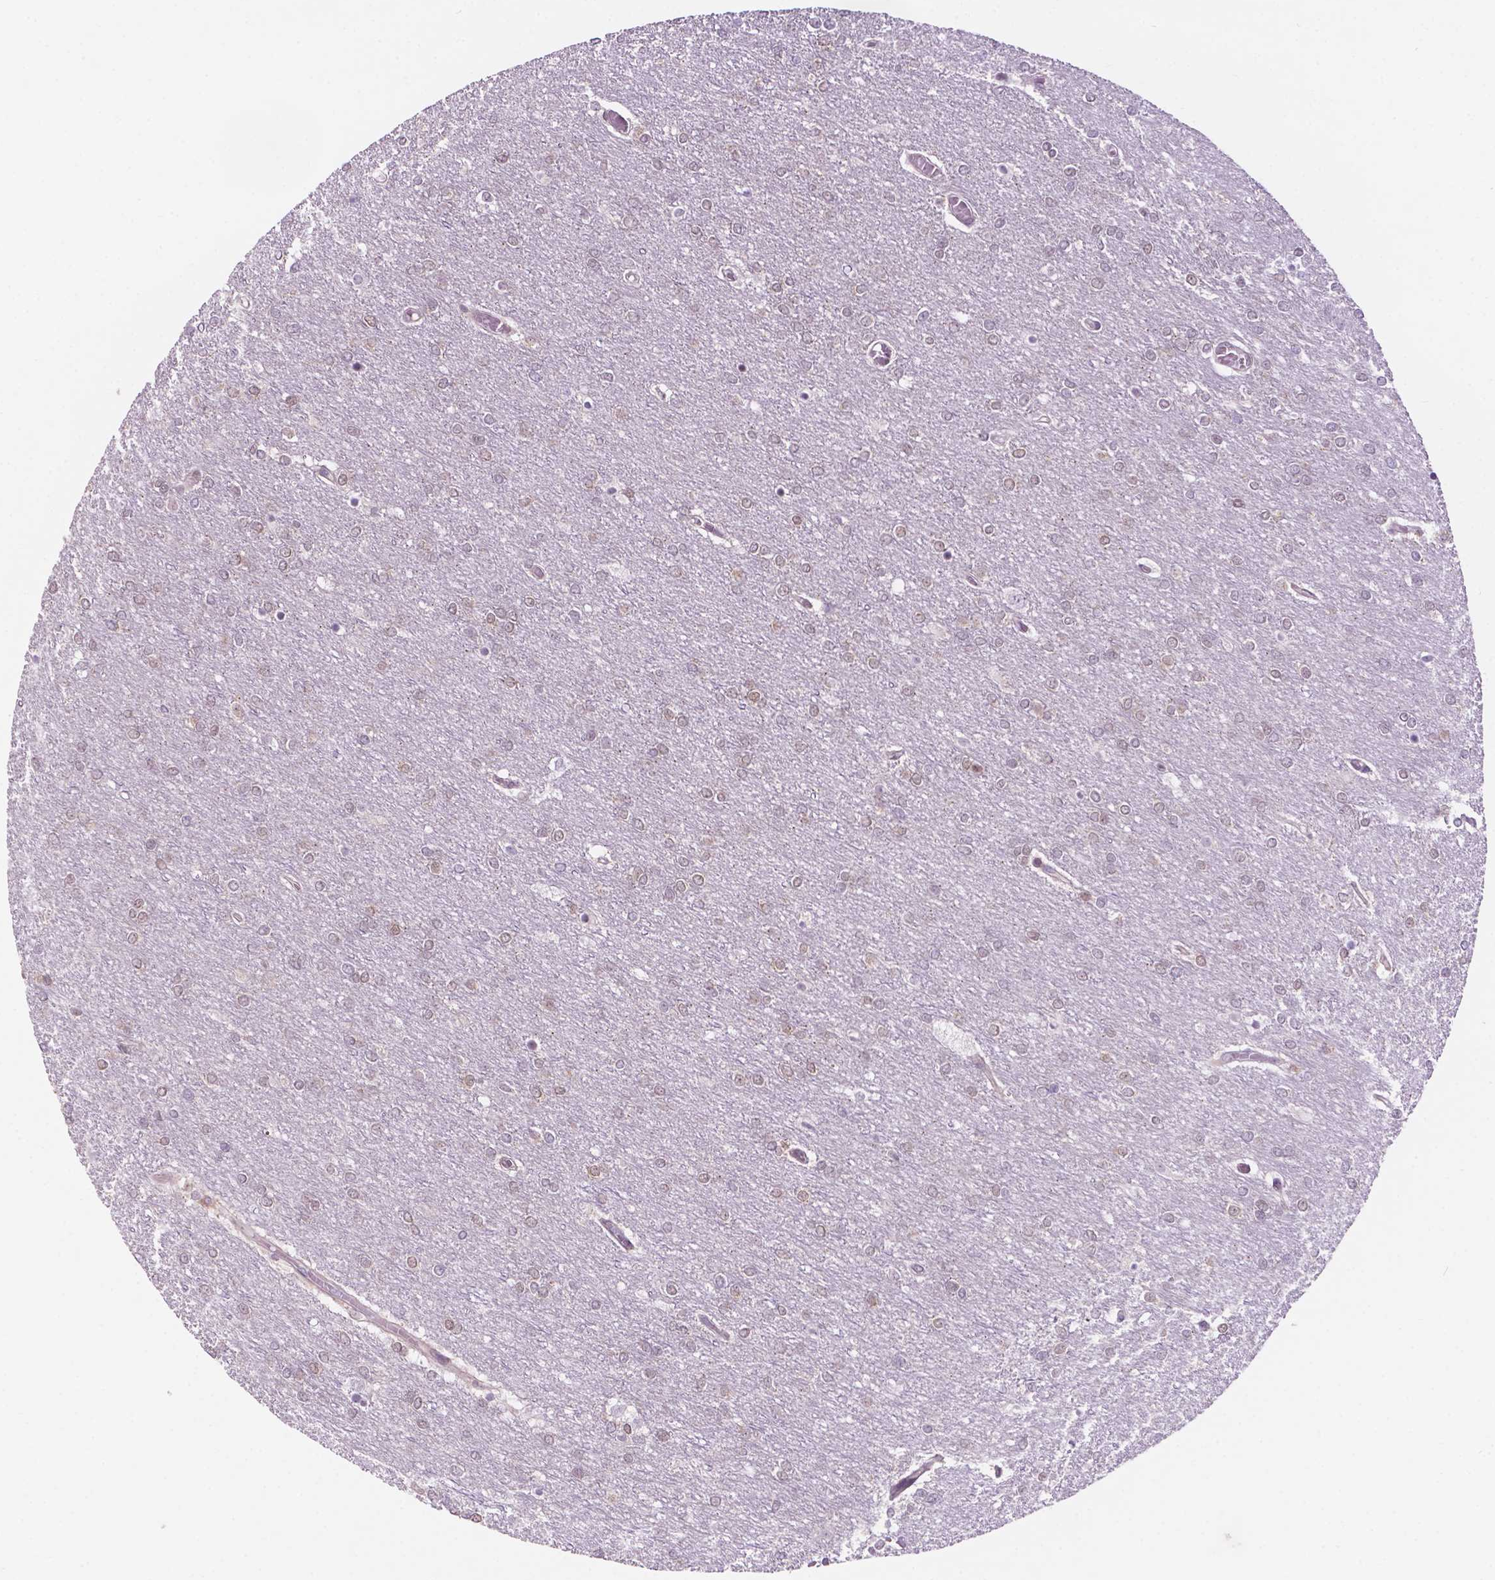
{"staining": {"intensity": "weak", "quantity": "<25%", "location": "nuclear"}, "tissue": "glioma", "cell_type": "Tumor cells", "image_type": "cancer", "snomed": [{"axis": "morphology", "description": "Glioma, malignant, High grade"}, {"axis": "topography", "description": "Brain"}], "caption": "This is an IHC micrograph of malignant glioma (high-grade). There is no expression in tumor cells.", "gene": "FAM50B", "patient": {"sex": "female", "age": 61}}